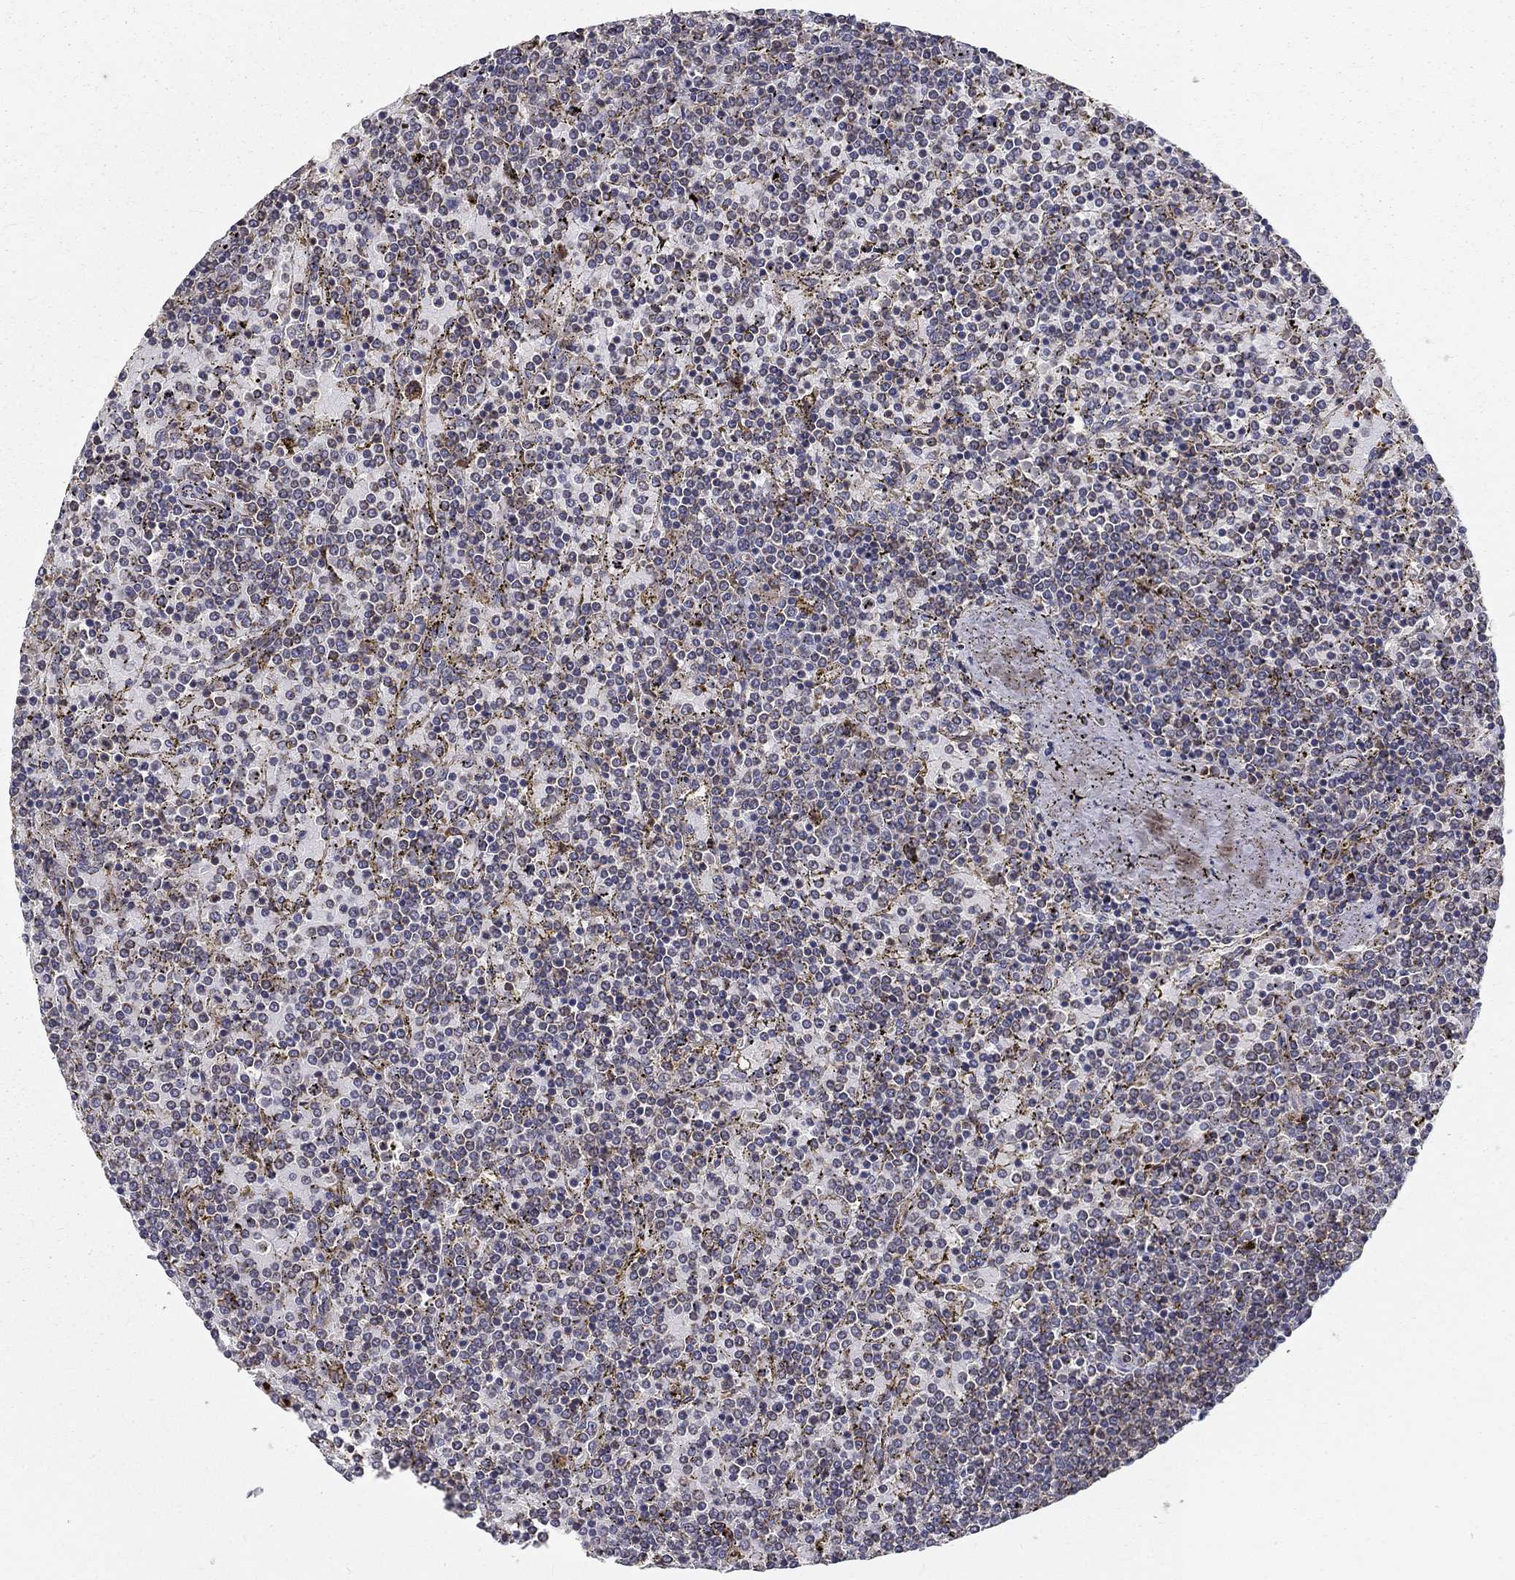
{"staining": {"intensity": "negative", "quantity": "none", "location": "none"}, "tissue": "lymphoma", "cell_type": "Tumor cells", "image_type": "cancer", "snomed": [{"axis": "morphology", "description": "Malignant lymphoma, non-Hodgkin's type, Low grade"}, {"axis": "topography", "description": "Spleen"}], "caption": "Immunohistochemistry of human malignant lymphoma, non-Hodgkin's type (low-grade) exhibits no expression in tumor cells.", "gene": "ALDH4A1", "patient": {"sex": "female", "age": 77}}